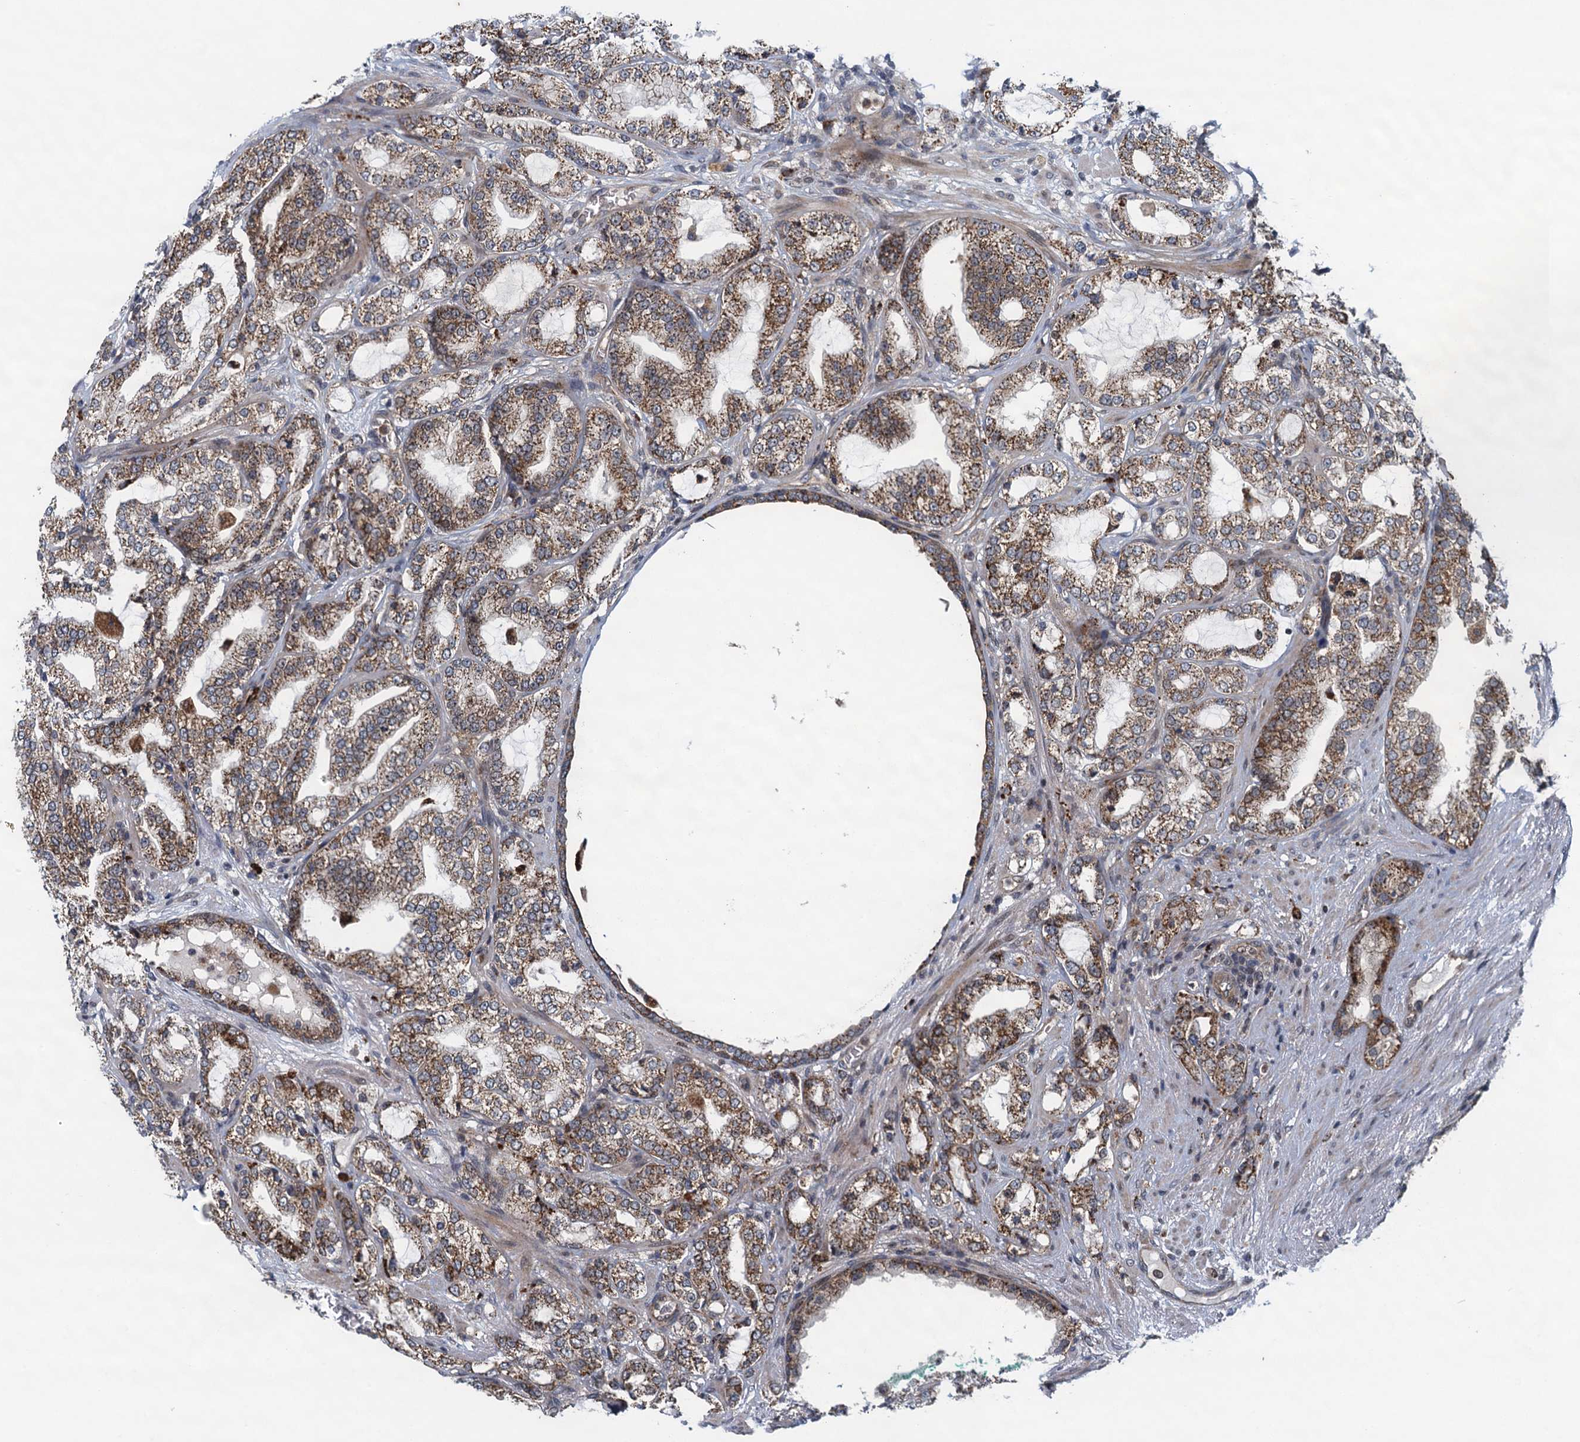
{"staining": {"intensity": "moderate", "quantity": ">75%", "location": "cytoplasmic/membranous"}, "tissue": "prostate cancer", "cell_type": "Tumor cells", "image_type": "cancer", "snomed": [{"axis": "morphology", "description": "Adenocarcinoma, High grade"}, {"axis": "topography", "description": "Prostate"}], "caption": "Moderate cytoplasmic/membranous positivity is identified in approximately >75% of tumor cells in adenocarcinoma (high-grade) (prostate).", "gene": "NLRP10", "patient": {"sex": "male", "age": 64}}